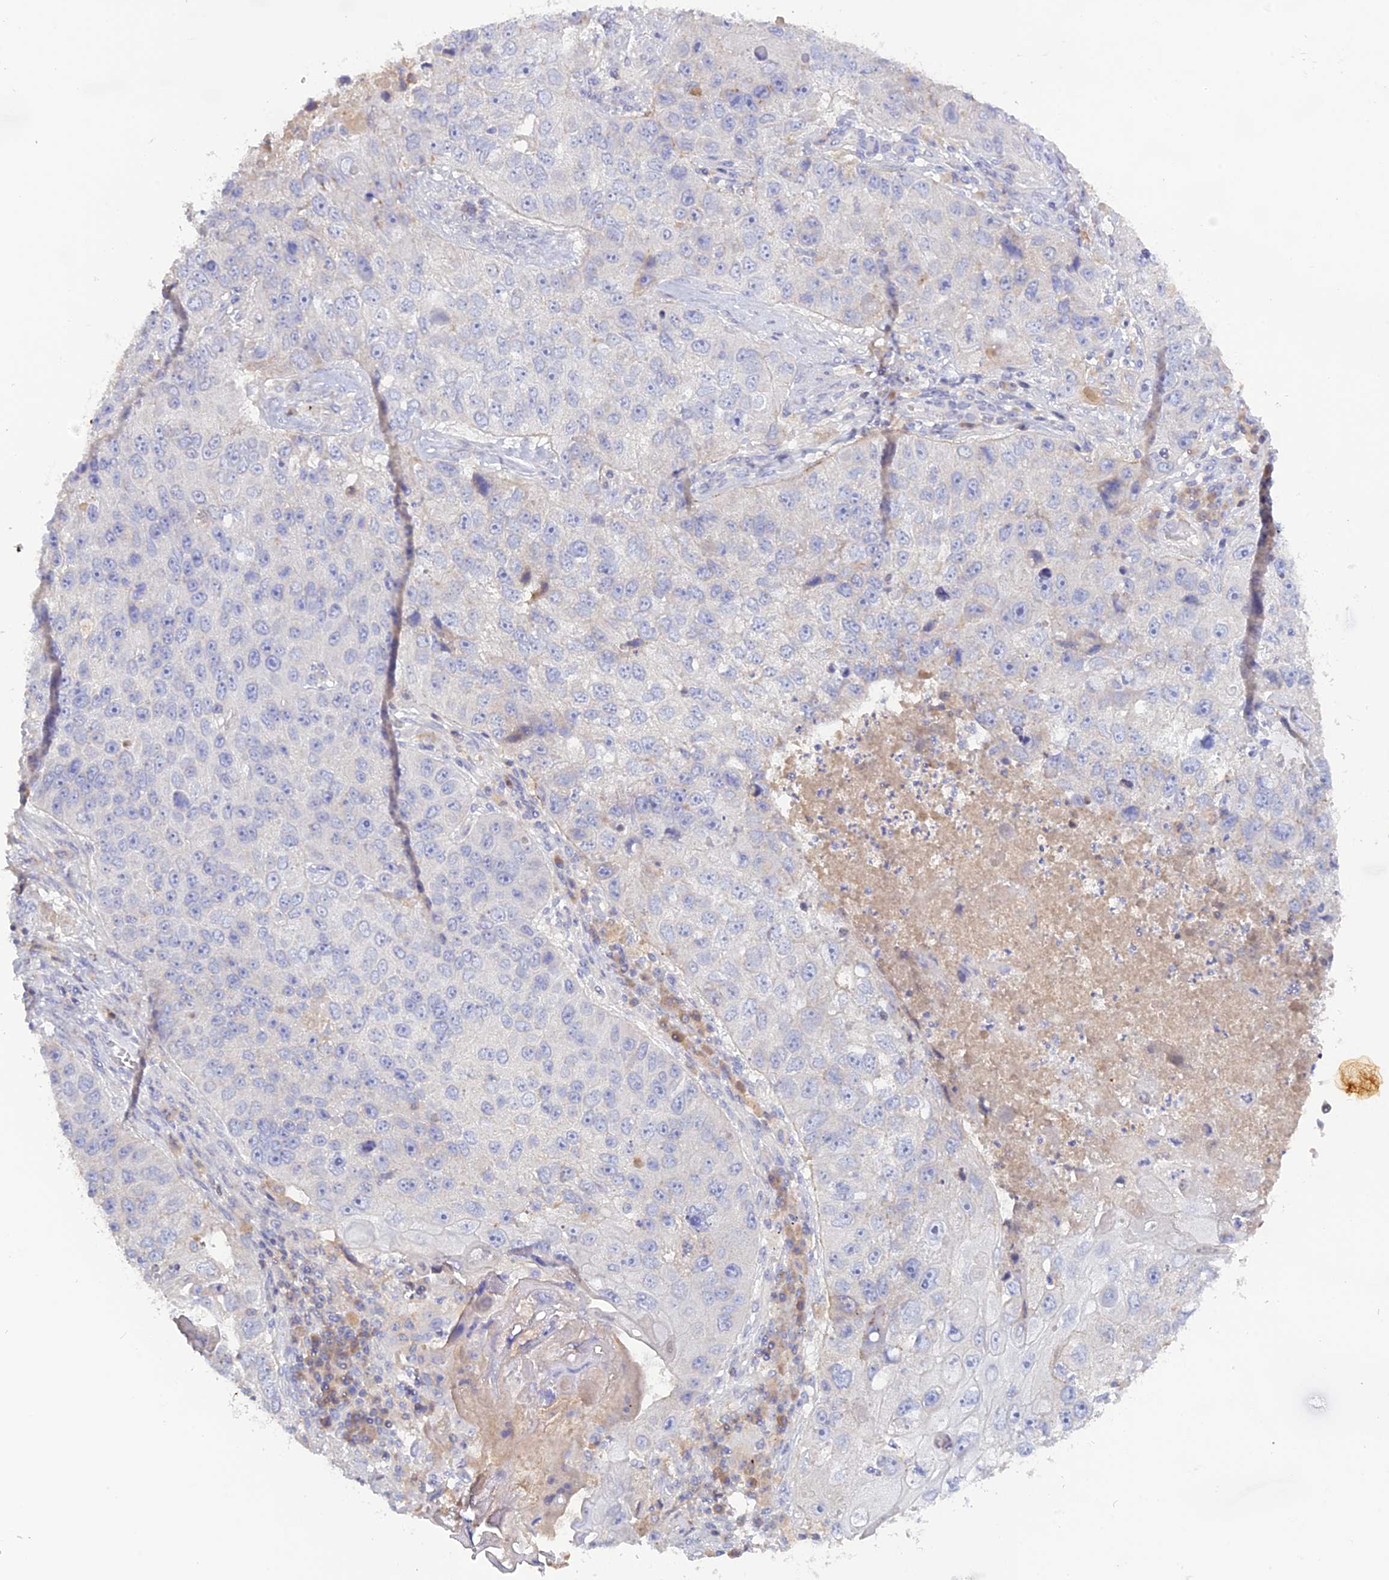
{"staining": {"intensity": "negative", "quantity": "none", "location": "none"}, "tissue": "lung cancer", "cell_type": "Tumor cells", "image_type": "cancer", "snomed": [{"axis": "morphology", "description": "Squamous cell carcinoma, NOS"}, {"axis": "topography", "description": "Lung"}], "caption": "The micrograph displays no significant expression in tumor cells of lung squamous cell carcinoma. (DAB (3,3'-diaminobenzidine) IHC visualized using brightfield microscopy, high magnification).", "gene": "ADGRA1", "patient": {"sex": "male", "age": 61}}